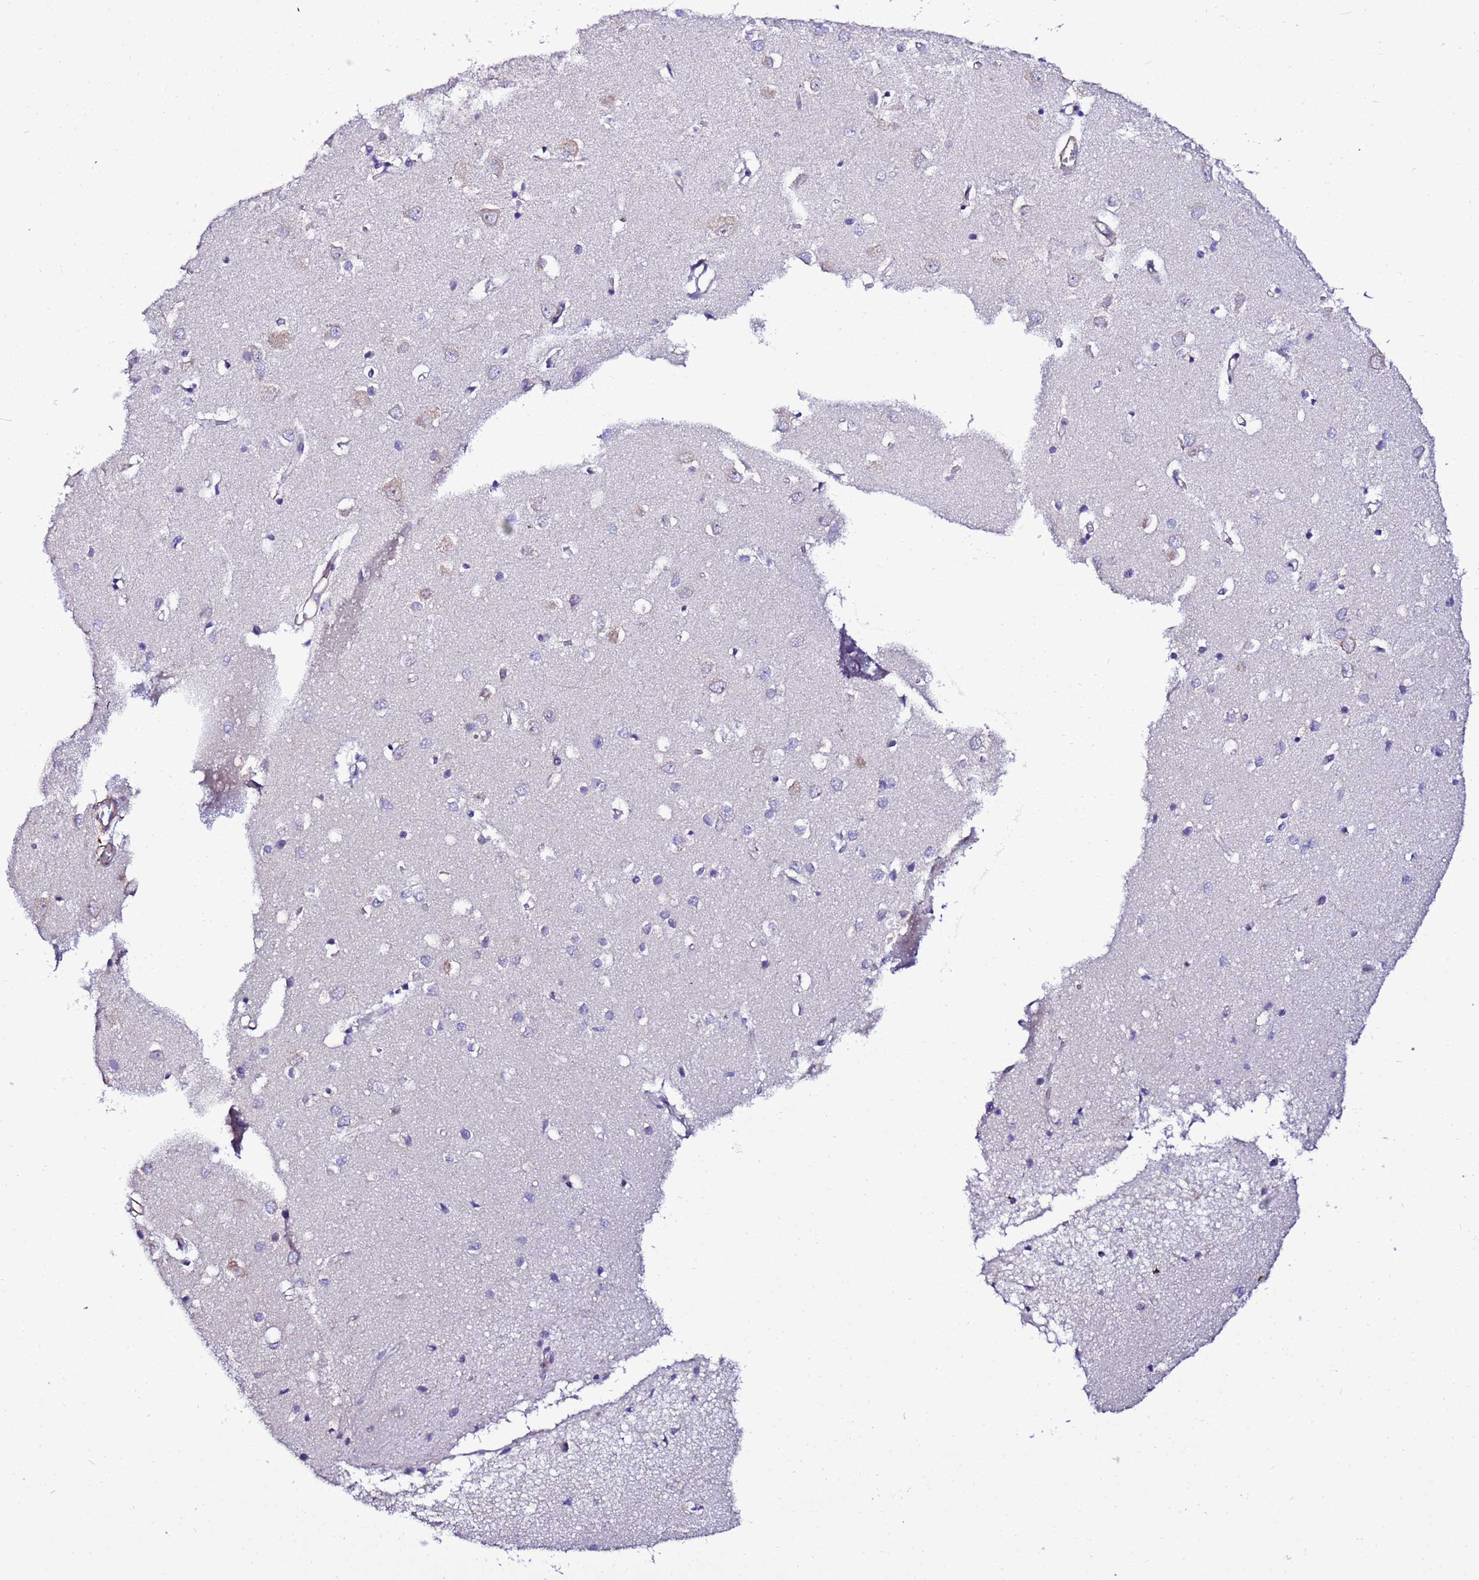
{"staining": {"intensity": "weak", "quantity": ">75%", "location": "cytoplasmic/membranous"}, "tissue": "cerebral cortex", "cell_type": "Endothelial cells", "image_type": "normal", "snomed": [{"axis": "morphology", "description": "Normal tissue, NOS"}, {"axis": "topography", "description": "Cerebral cortex"}], "caption": "DAB (3,3'-diaminobenzidine) immunohistochemical staining of normal human cerebral cortex reveals weak cytoplasmic/membranous protein expression in approximately >75% of endothelial cells.", "gene": "JRKL", "patient": {"sex": "female", "age": 64}}